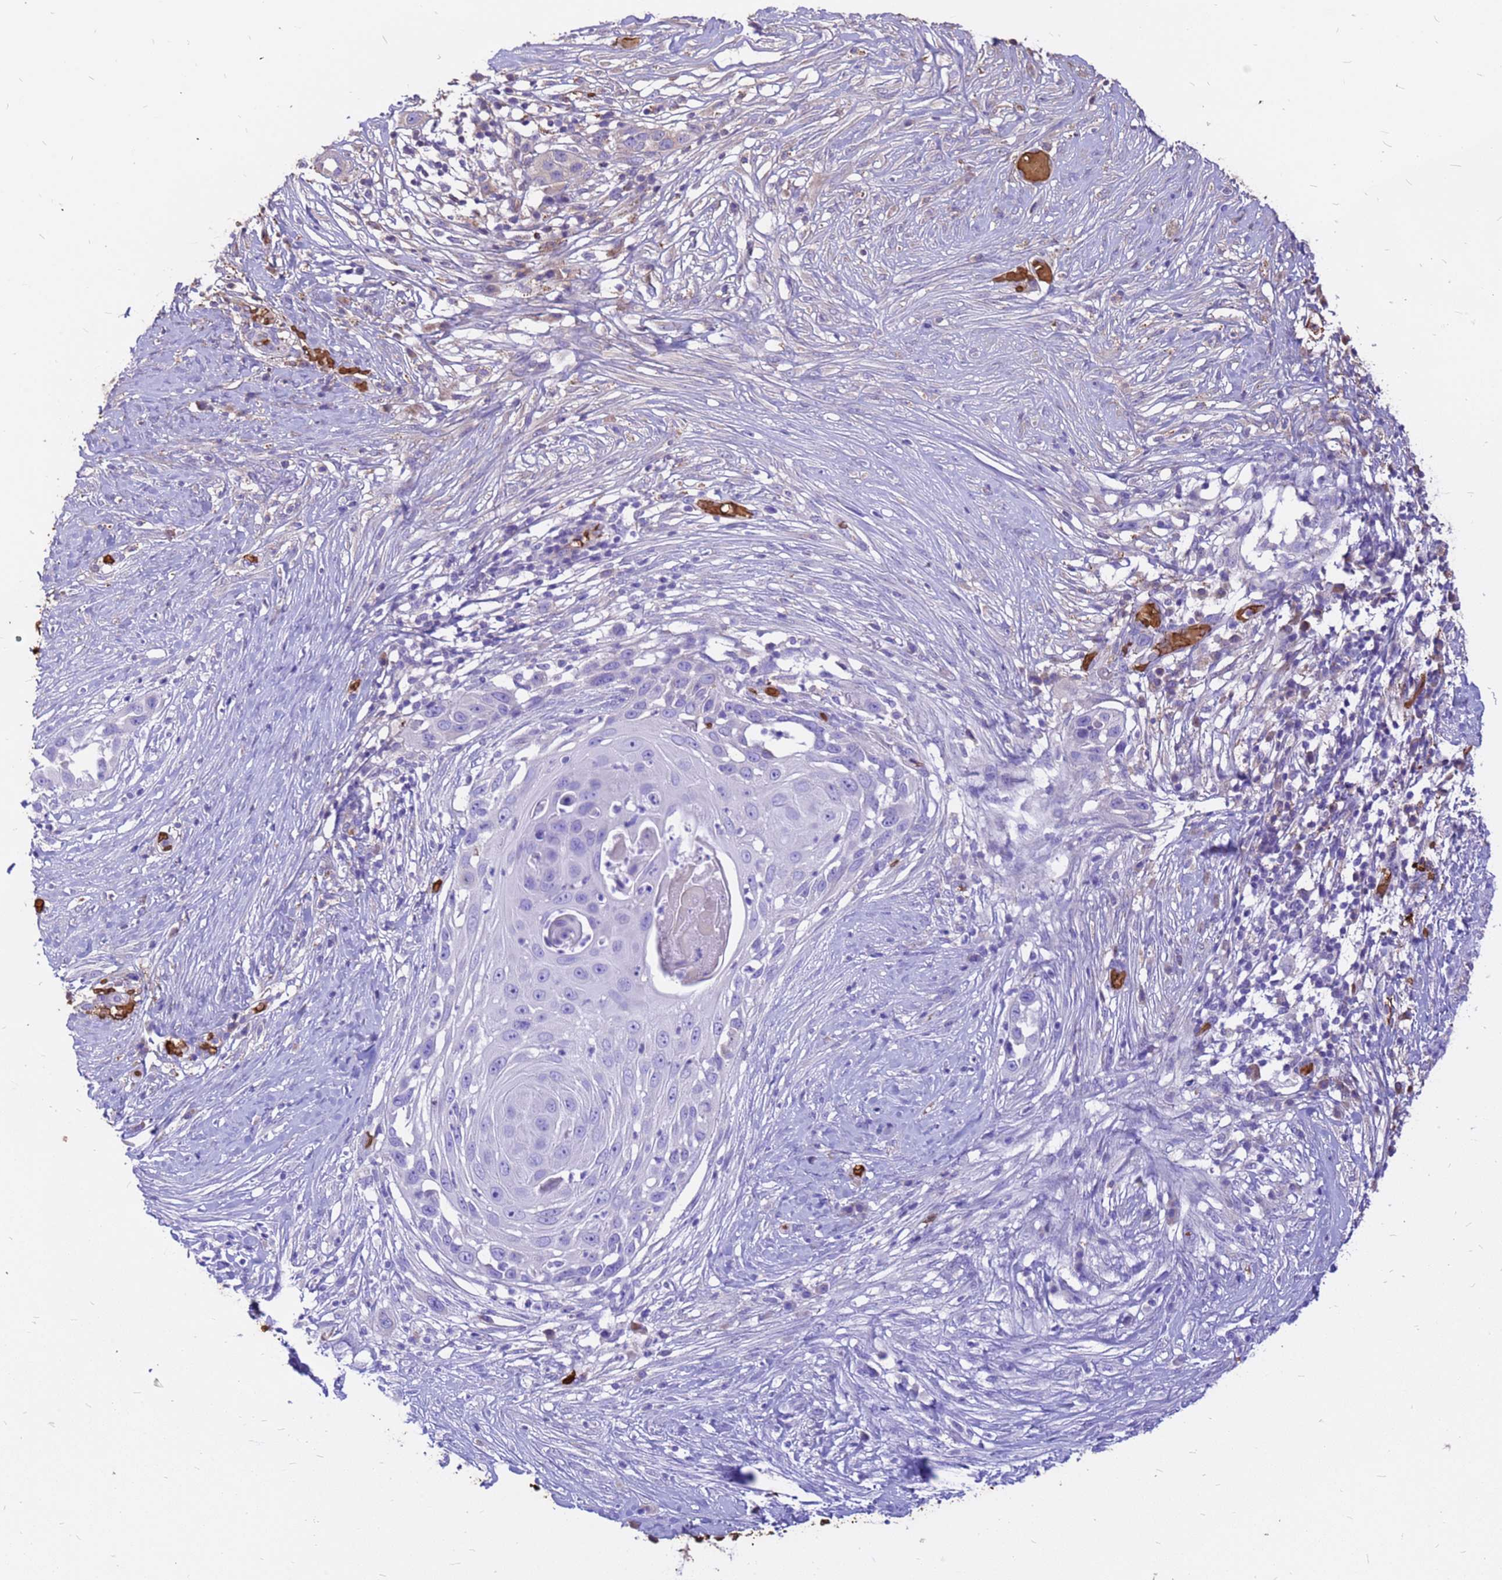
{"staining": {"intensity": "negative", "quantity": "none", "location": "none"}, "tissue": "skin cancer", "cell_type": "Tumor cells", "image_type": "cancer", "snomed": [{"axis": "morphology", "description": "Squamous cell carcinoma, NOS"}, {"axis": "topography", "description": "Skin"}], "caption": "Immunohistochemistry (IHC) histopathology image of skin cancer stained for a protein (brown), which reveals no positivity in tumor cells. Nuclei are stained in blue.", "gene": "HBA2", "patient": {"sex": "female", "age": 44}}